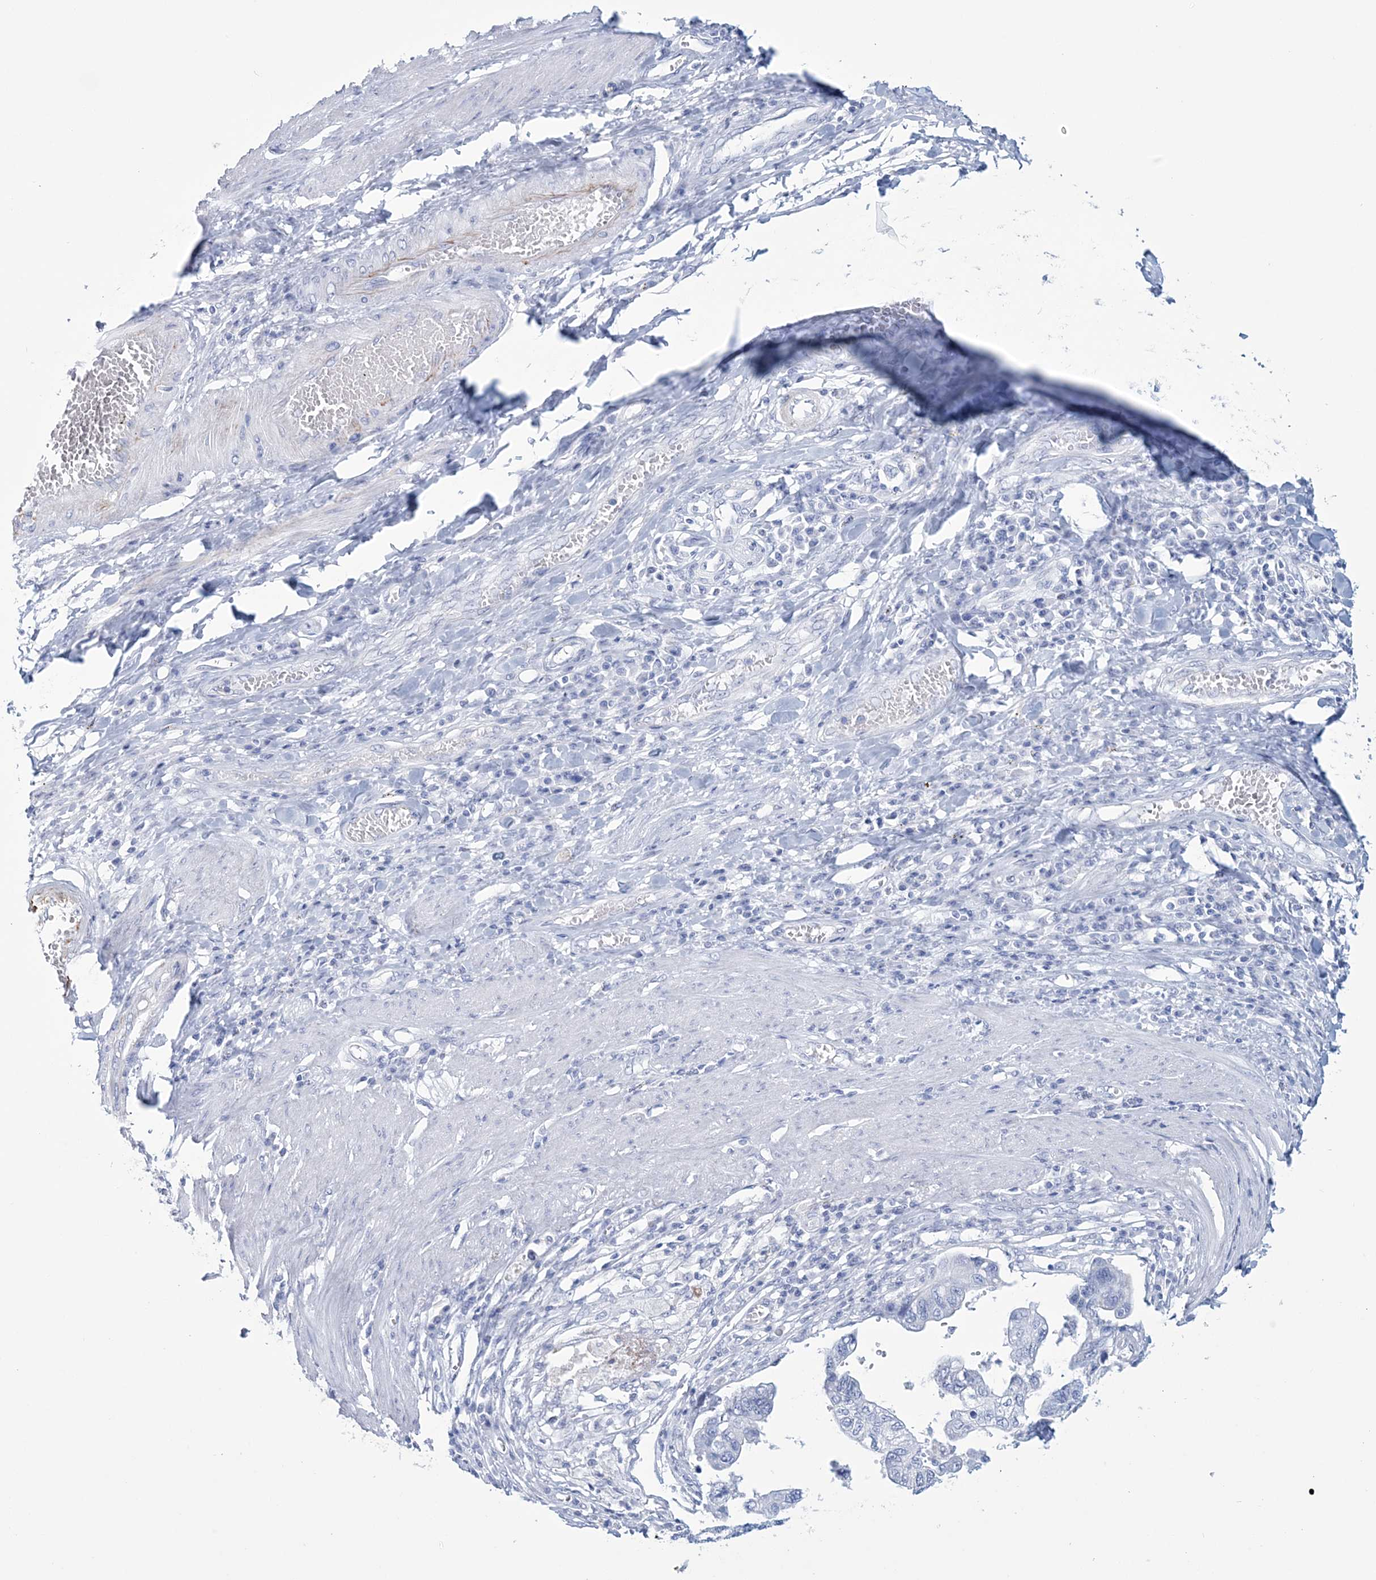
{"staining": {"intensity": "negative", "quantity": "none", "location": "none"}, "tissue": "stomach cancer", "cell_type": "Tumor cells", "image_type": "cancer", "snomed": [{"axis": "morphology", "description": "Adenocarcinoma, NOS"}, {"axis": "topography", "description": "Stomach"}], "caption": "The immunohistochemistry photomicrograph has no significant staining in tumor cells of stomach adenocarcinoma tissue.", "gene": "DPCD", "patient": {"sex": "male", "age": 59}}